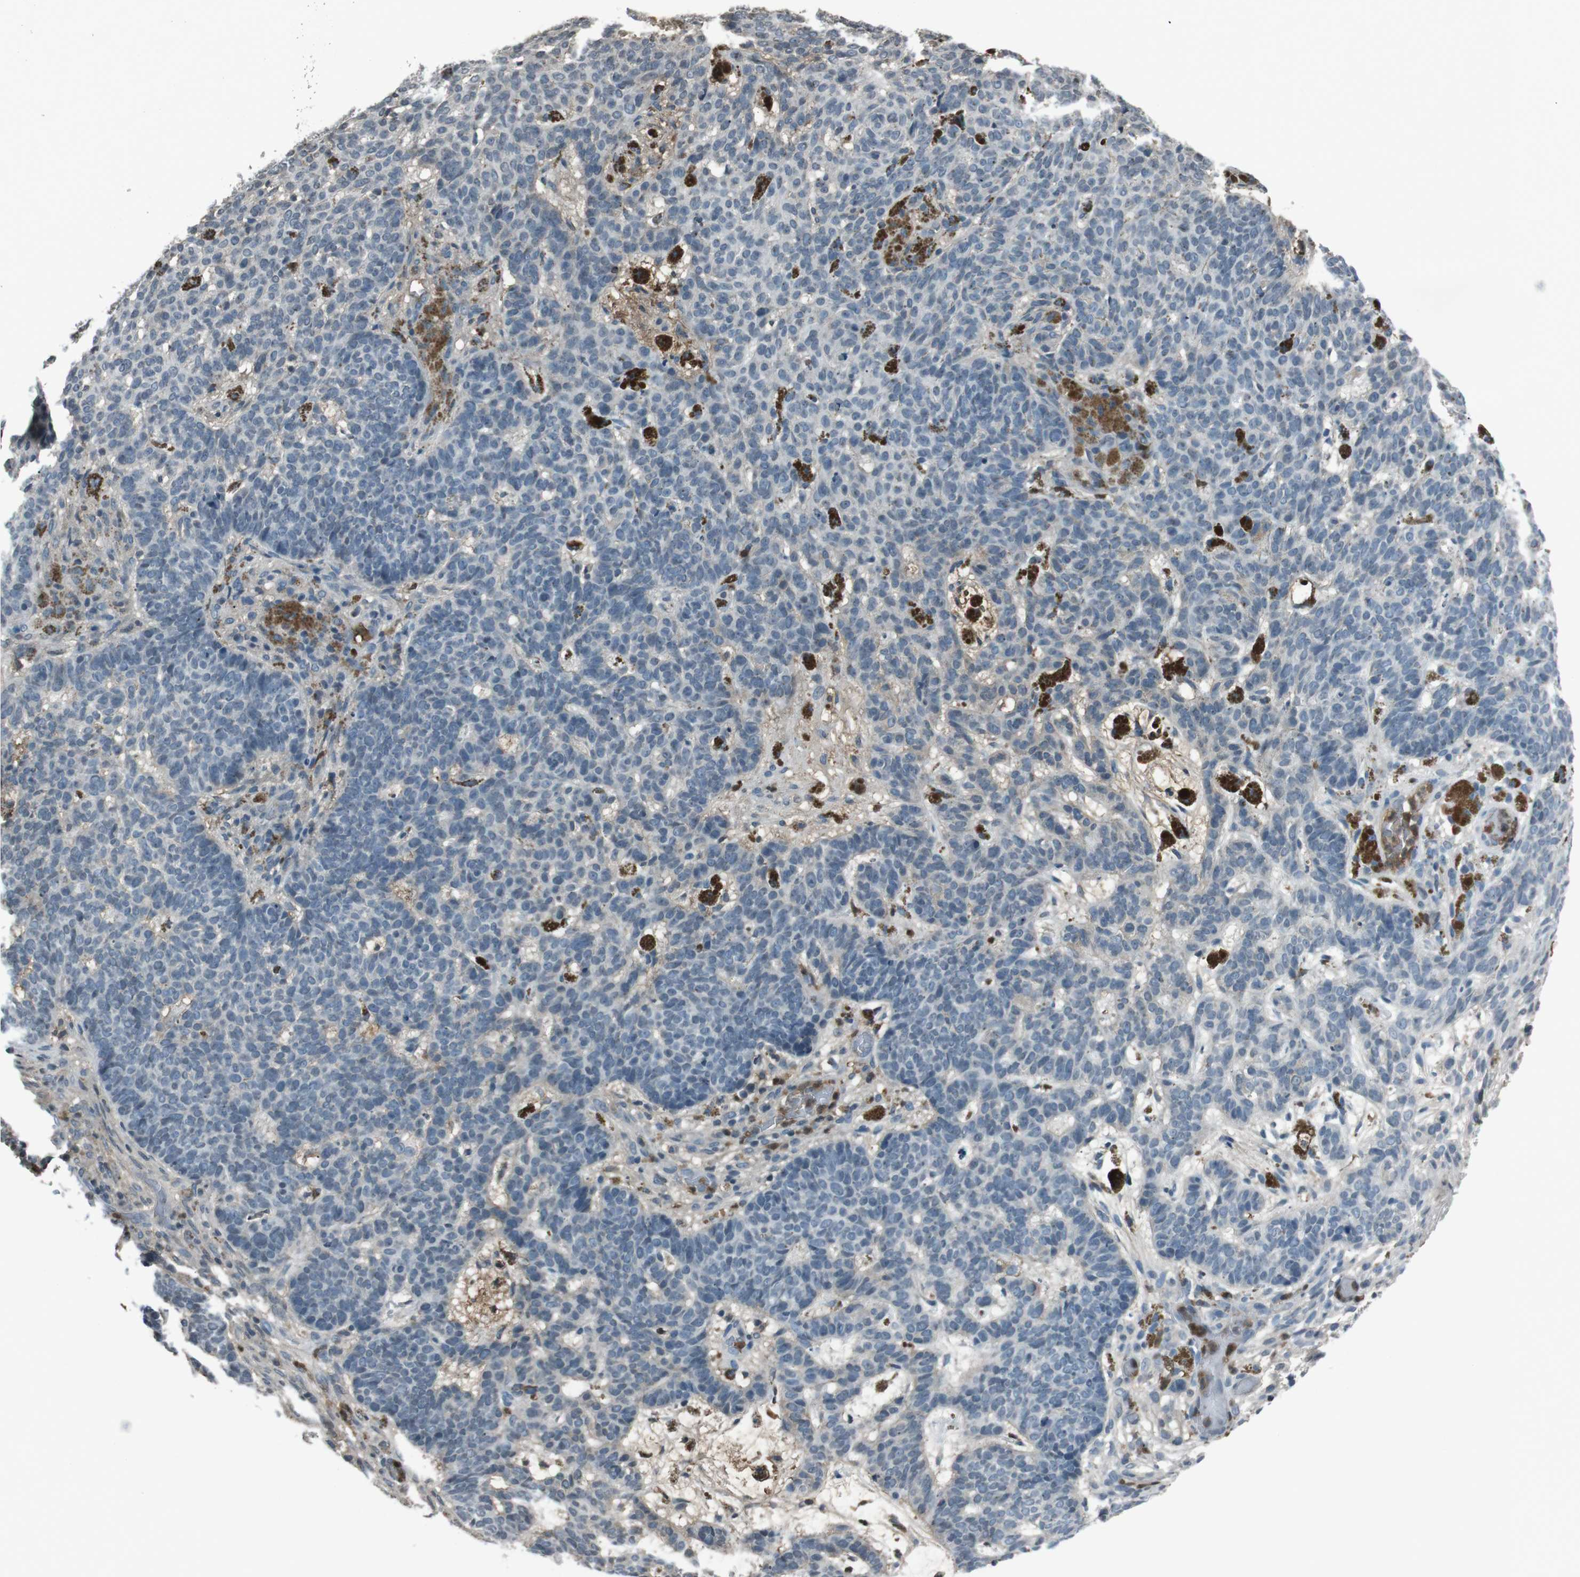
{"staining": {"intensity": "negative", "quantity": "none", "location": "none"}, "tissue": "skin cancer", "cell_type": "Tumor cells", "image_type": "cancer", "snomed": [{"axis": "morphology", "description": "Basal cell carcinoma"}, {"axis": "topography", "description": "Skin"}], "caption": "This is an immunohistochemistry histopathology image of human skin basal cell carcinoma. There is no staining in tumor cells.", "gene": "UGT1A6", "patient": {"sex": "male", "age": 85}}